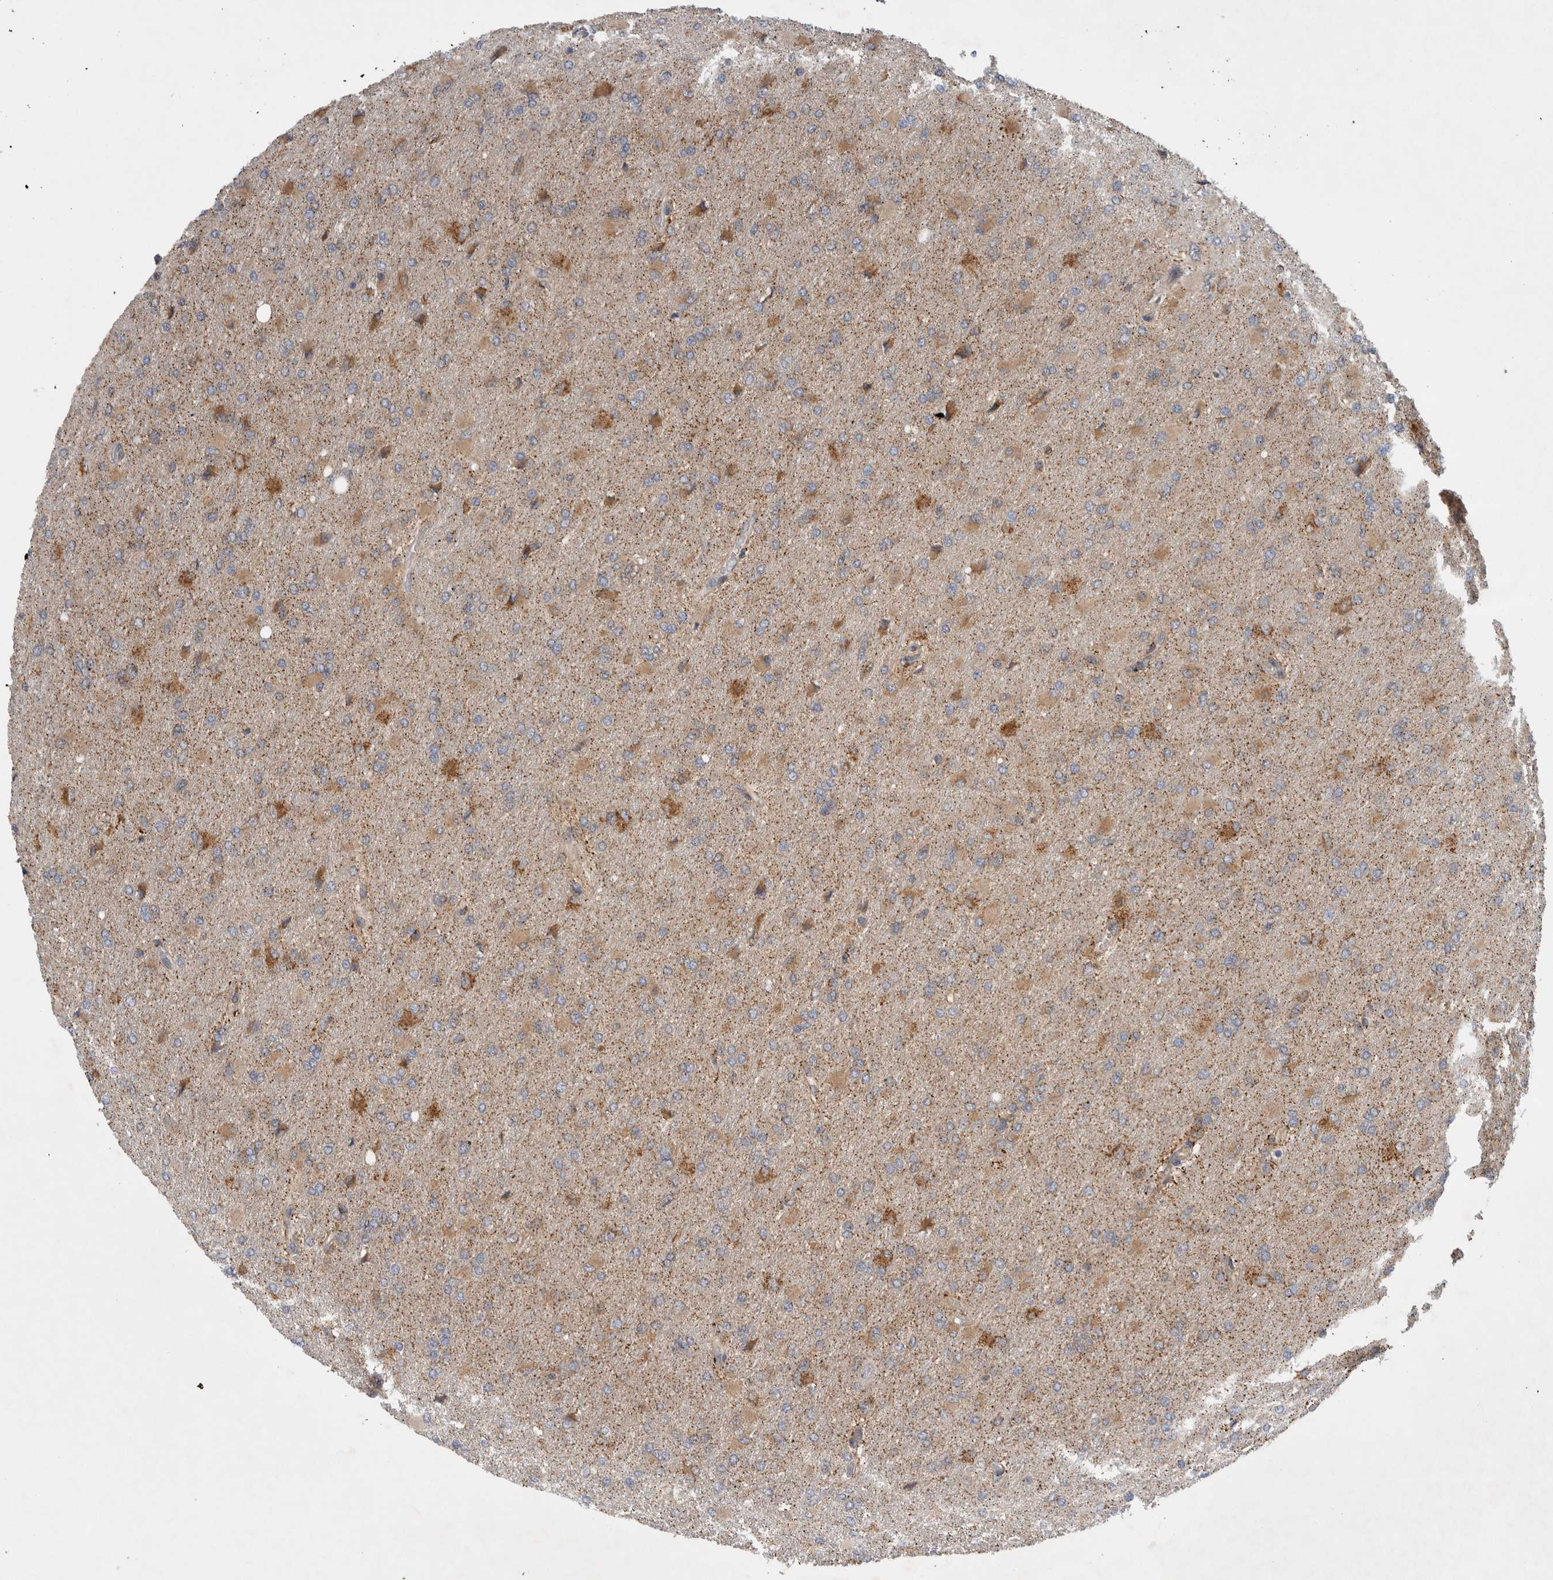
{"staining": {"intensity": "moderate", "quantity": "25%-75%", "location": "cytoplasmic/membranous"}, "tissue": "glioma", "cell_type": "Tumor cells", "image_type": "cancer", "snomed": [{"axis": "morphology", "description": "Glioma, malignant, High grade"}, {"axis": "topography", "description": "Cerebral cortex"}], "caption": "Human malignant glioma (high-grade) stained with a protein marker demonstrates moderate staining in tumor cells.", "gene": "PDCD2", "patient": {"sex": "female", "age": 36}}